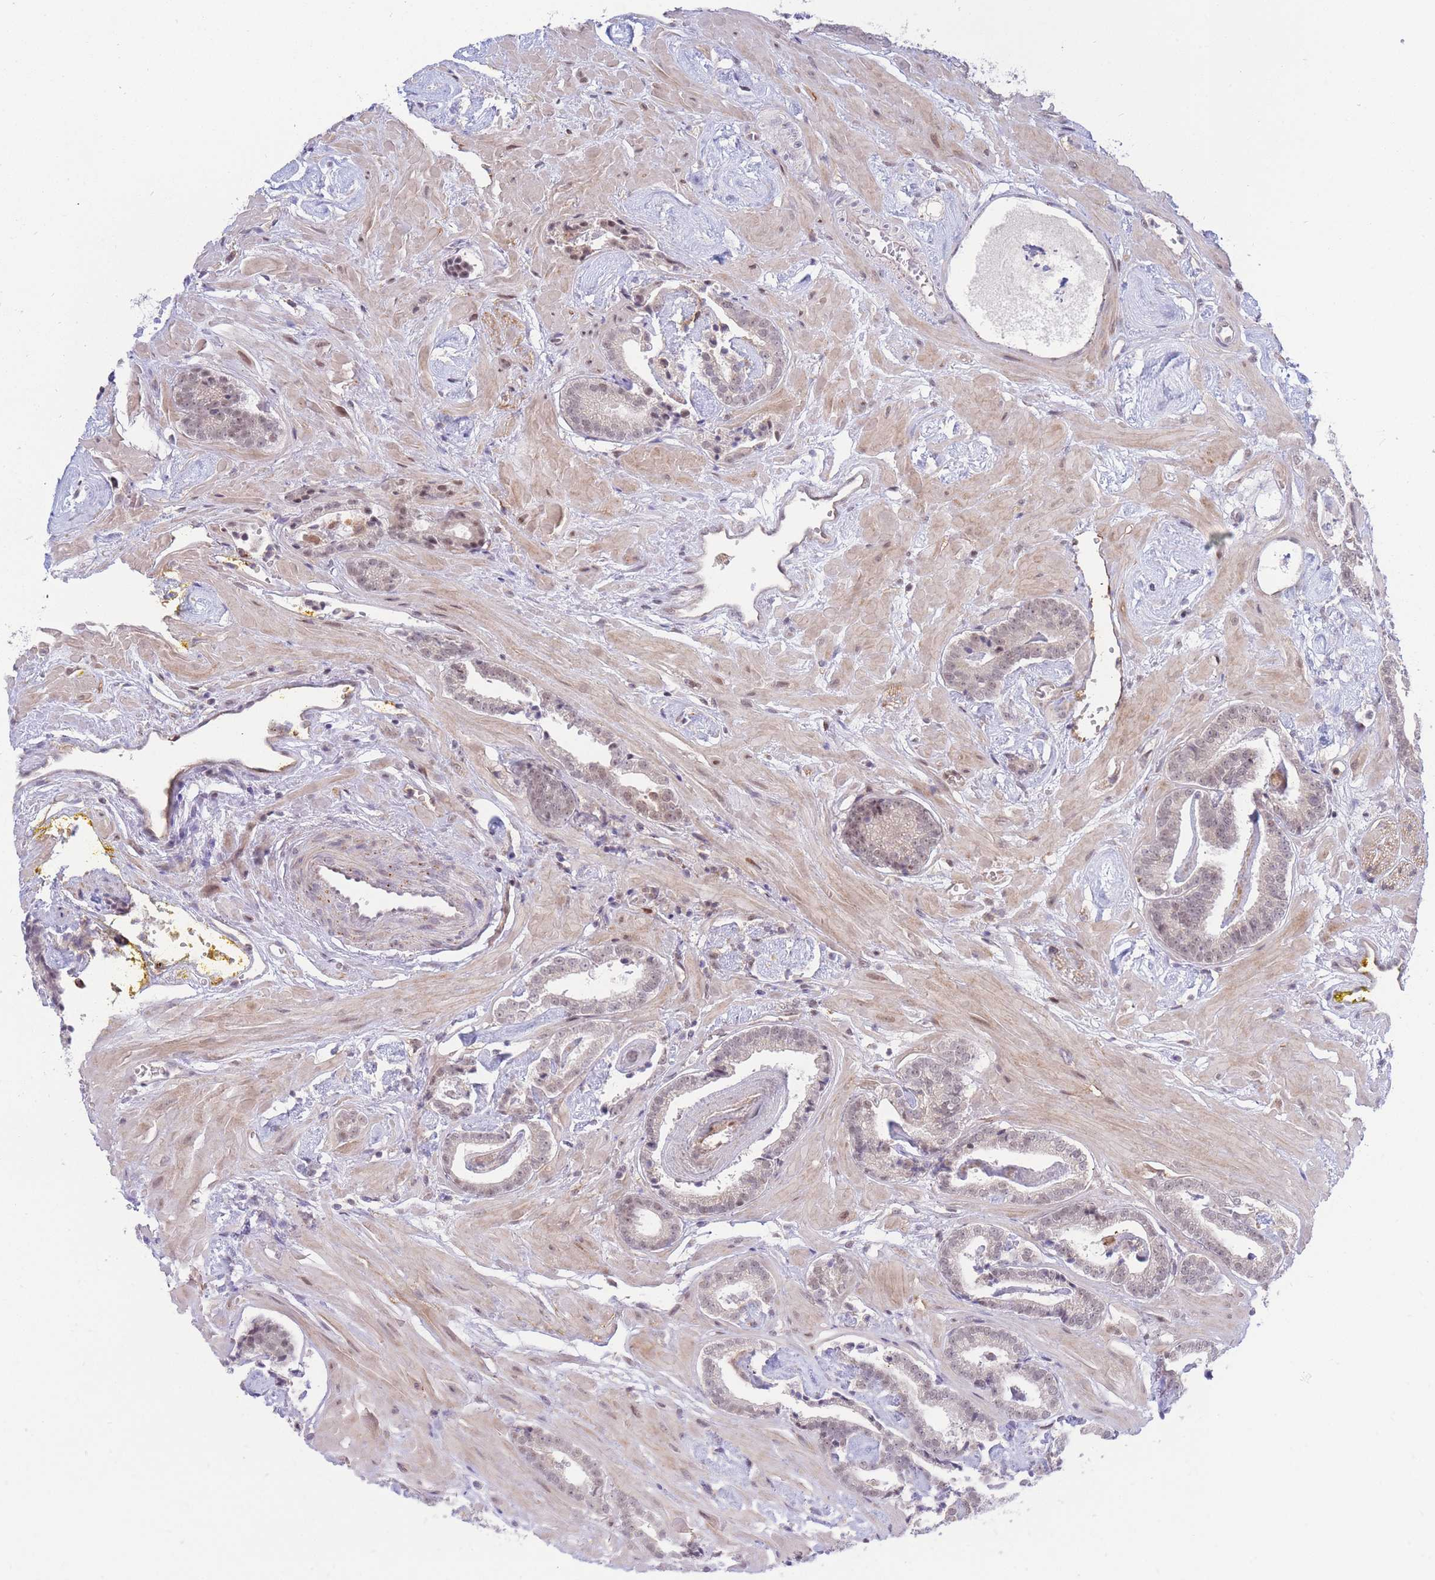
{"staining": {"intensity": "strong", "quantity": "25%-75%", "location": "cytoplasmic/membranous,nuclear"}, "tissue": "prostate cancer", "cell_type": "Tumor cells", "image_type": "cancer", "snomed": [{"axis": "morphology", "description": "Adenocarcinoma, Low grade"}, {"axis": "topography", "description": "Prostate"}], "caption": "Prostate cancer was stained to show a protein in brown. There is high levels of strong cytoplasmic/membranous and nuclear expression in about 25%-75% of tumor cells. Using DAB (brown) and hematoxylin (blue) stains, captured at high magnification using brightfield microscopy.", "gene": "BOD1L1", "patient": {"sex": "male", "age": 60}}